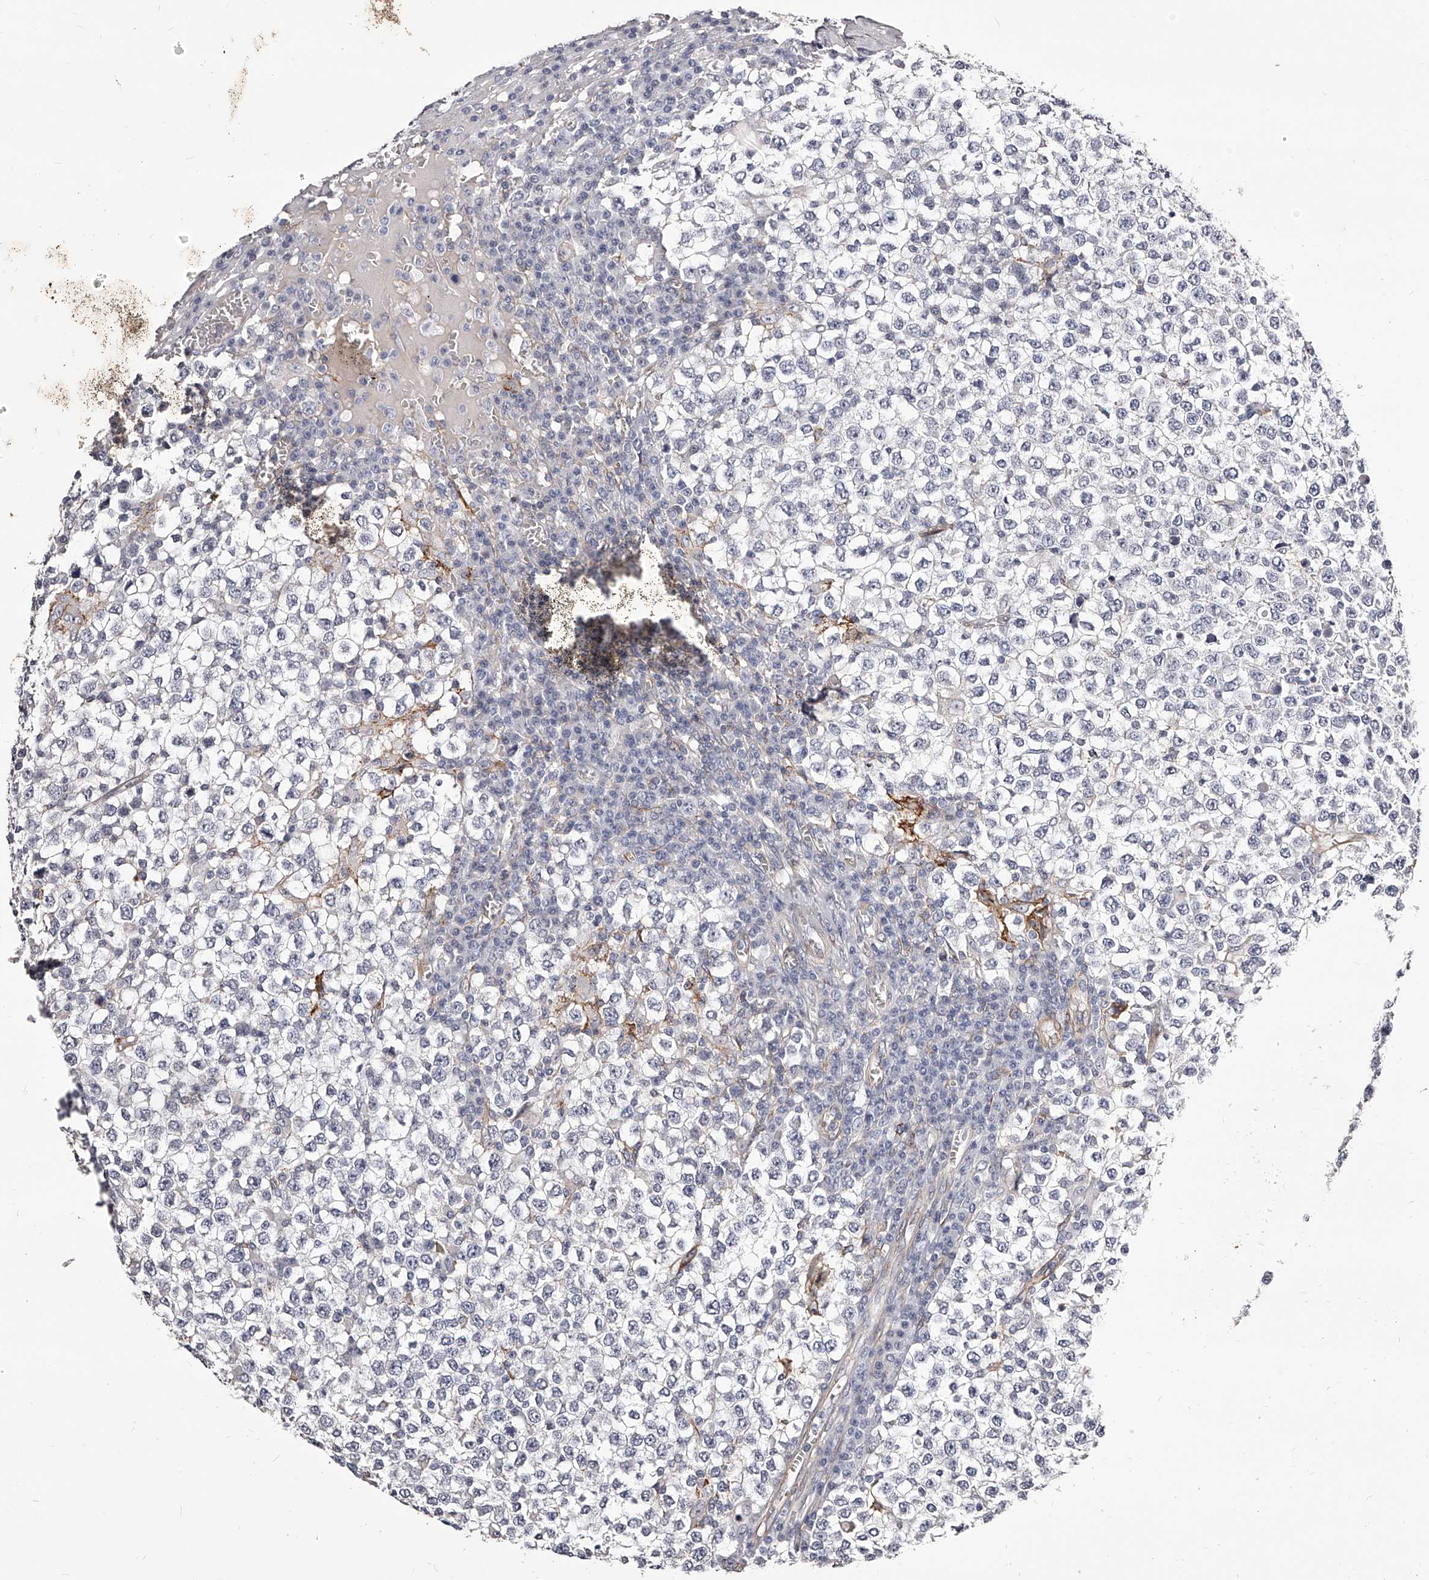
{"staining": {"intensity": "negative", "quantity": "none", "location": "none"}, "tissue": "testis cancer", "cell_type": "Tumor cells", "image_type": "cancer", "snomed": [{"axis": "morphology", "description": "Seminoma, NOS"}, {"axis": "topography", "description": "Testis"}], "caption": "Immunohistochemical staining of seminoma (testis) displays no significant staining in tumor cells.", "gene": "CD82", "patient": {"sex": "male", "age": 65}}